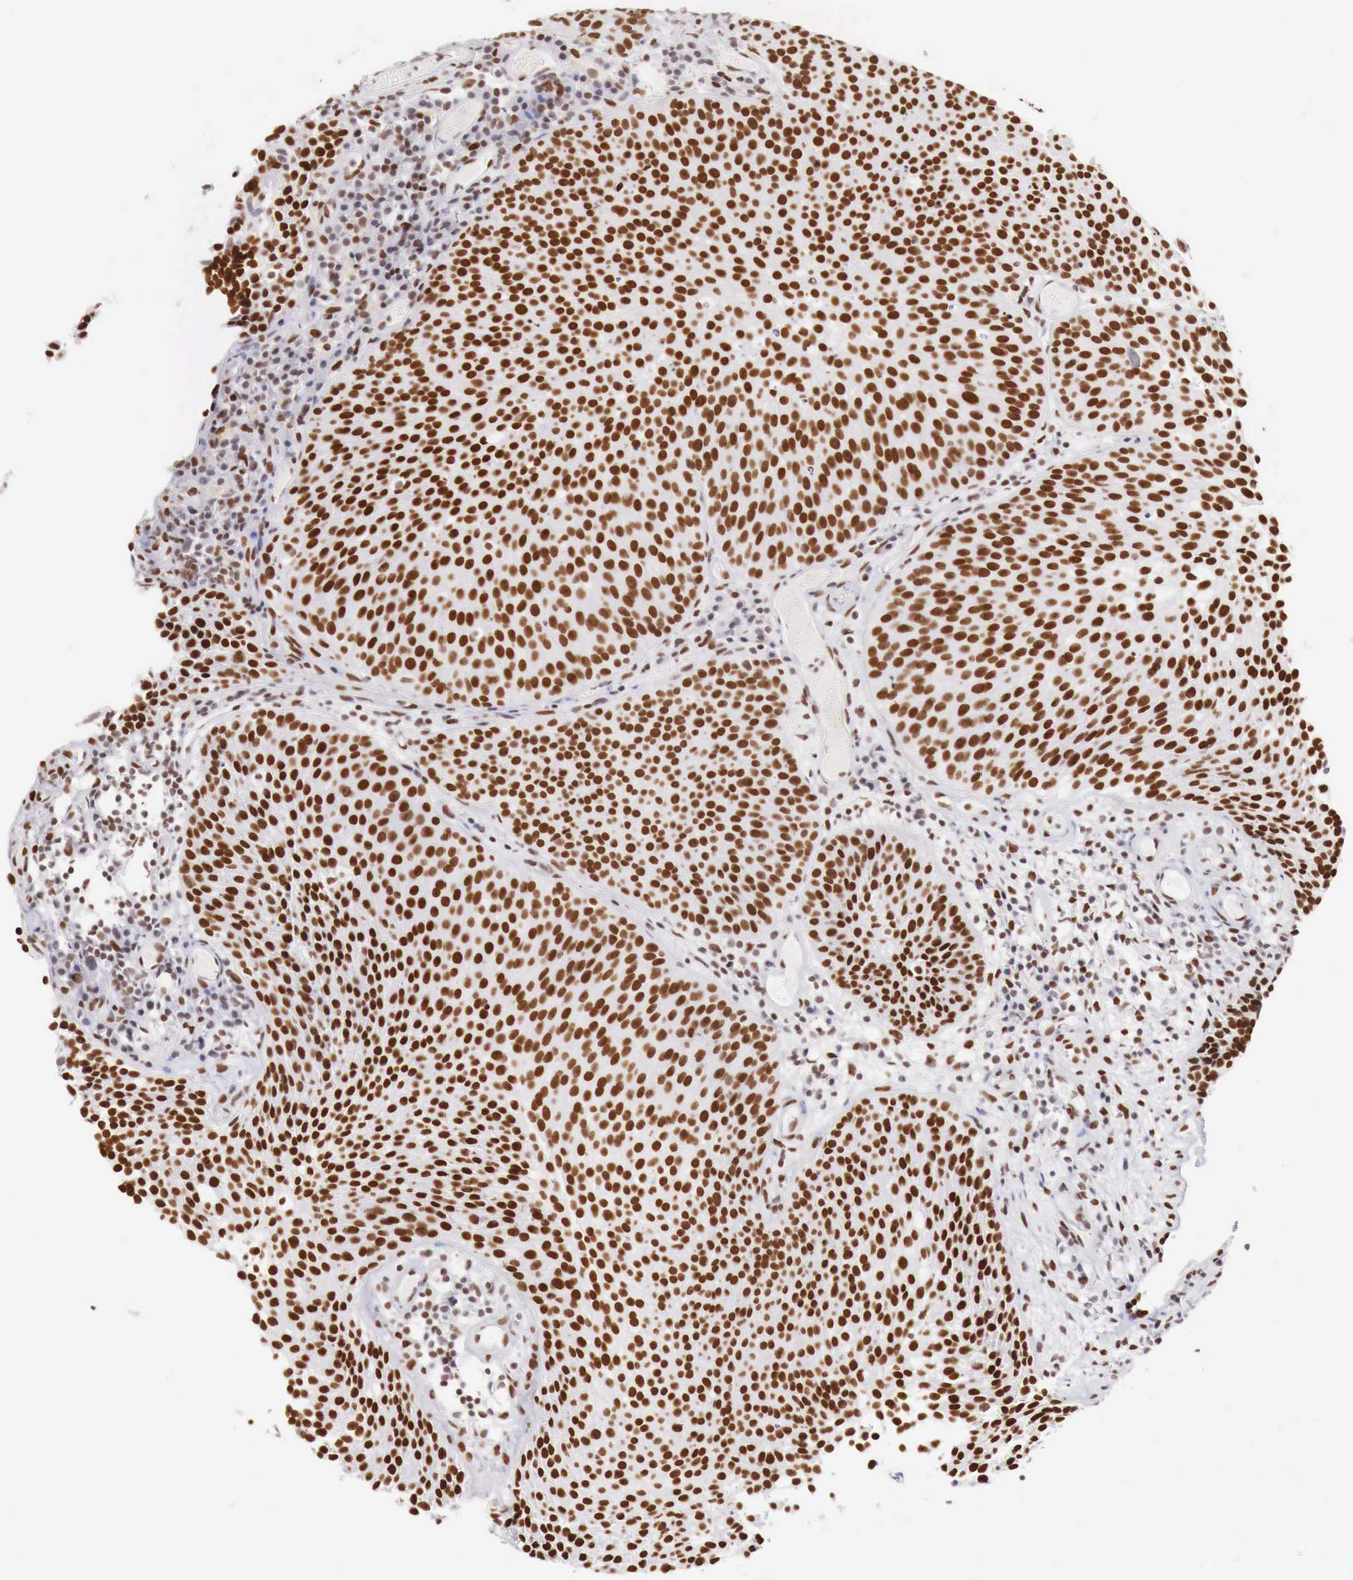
{"staining": {"intensity": "moderate", "quantity": "25%-75%", "location": "nuclear"}, "tissue": "urothelial cancer", "cell_type": "Tumor cells", "image_type": "cancer", "snomed": [{"axis": "morphology", "description": "Urothelial carcinoma, Low grade"}, {"axis": "topography", "description": "Urinary bladder"}], "caption": "Human urothelial cancer stained with a protein marker reveals moderate staining in tumor cells.", "gene": "PHF14", "patient": {"sex": "male", "age": 85}}